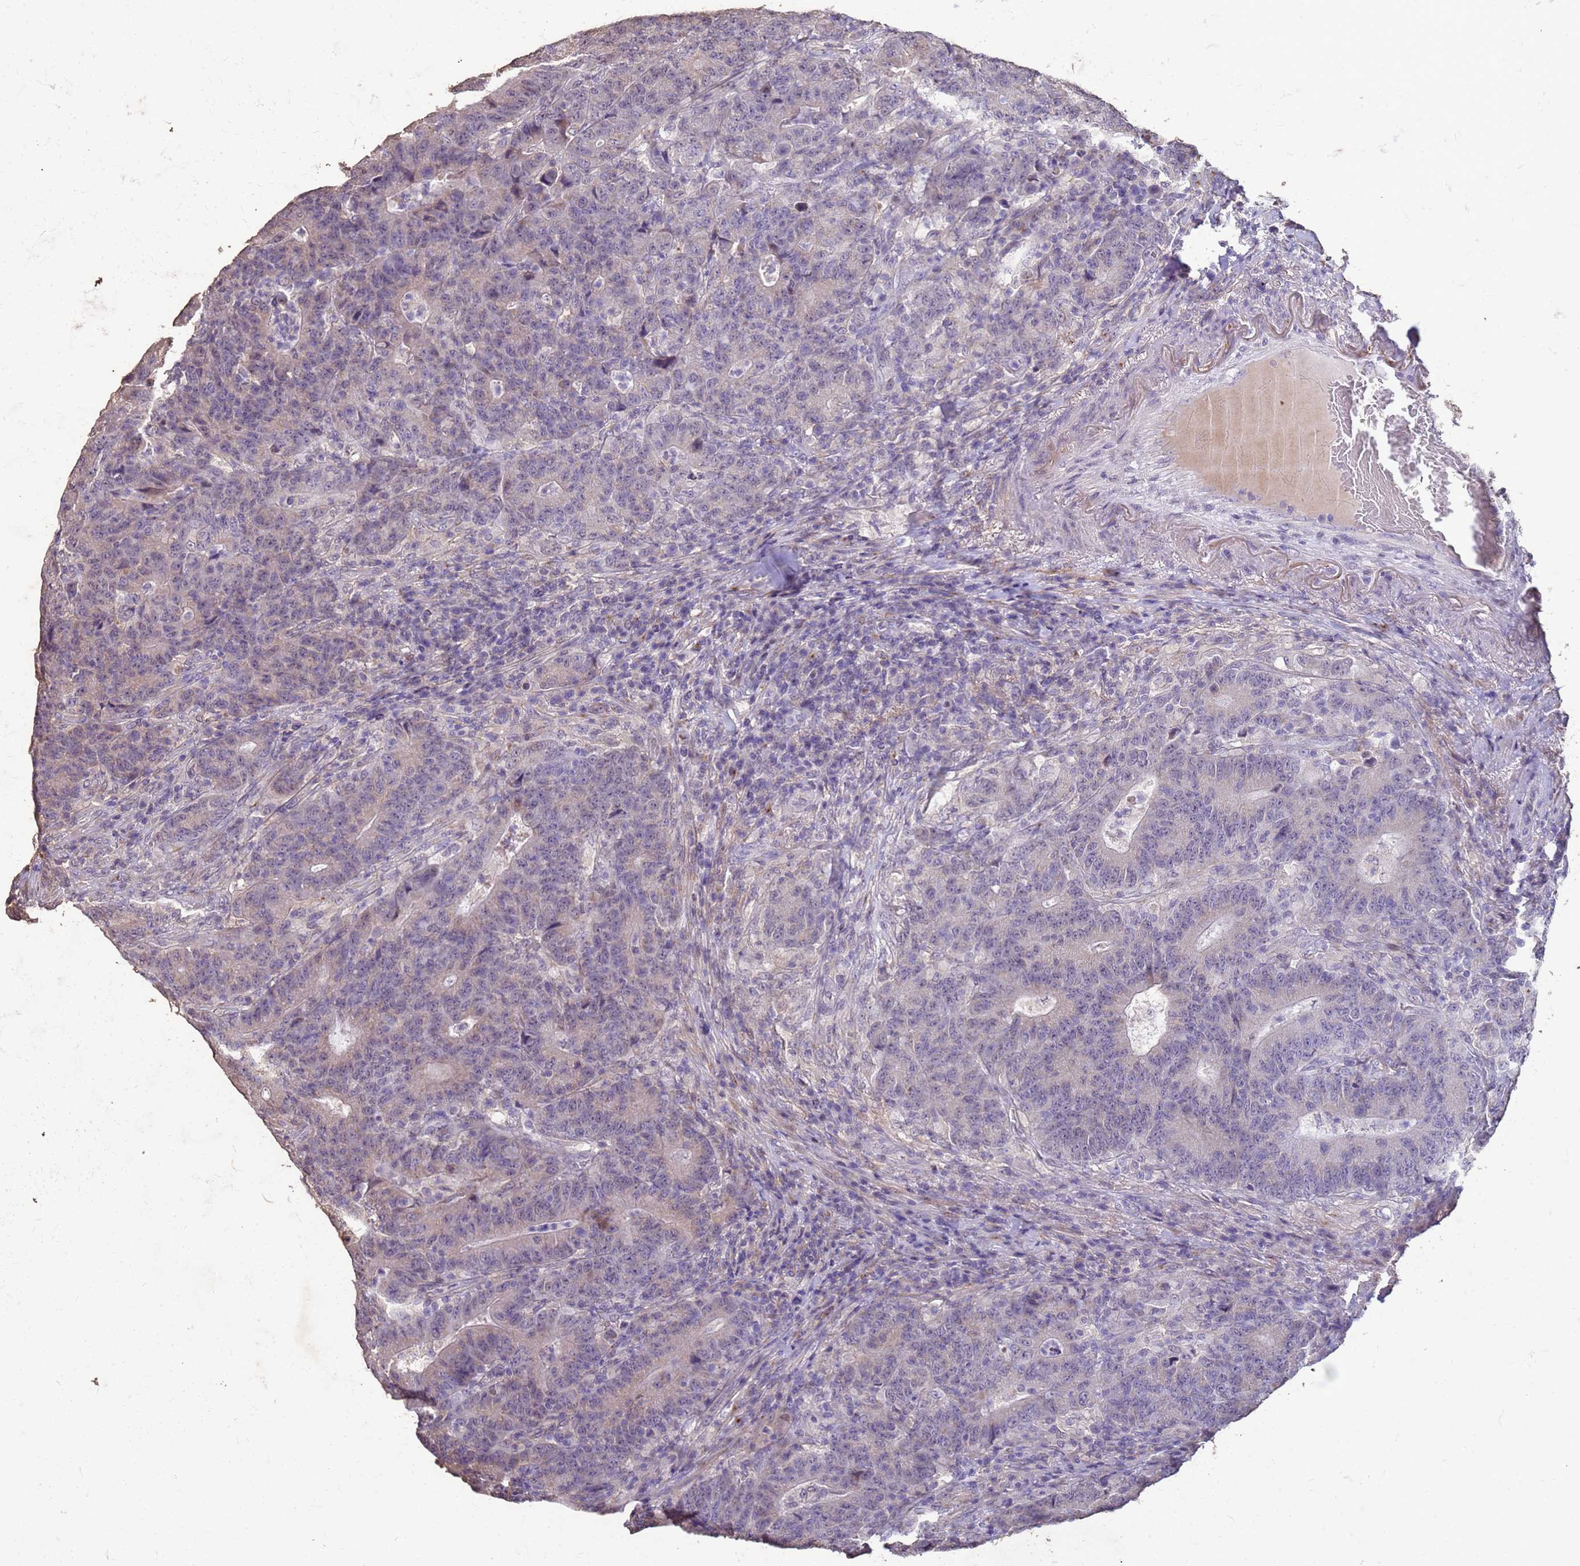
{"staining": {"intensity": "negative", "quantity": "none", "location": "none"}, "tissue": "colorectal cancer", "cell_type": "Tumor cells", "image_type": "cancer", "snomed": [{"axis": "morphology", "description": "Normal tissue, NOS"}, {"axis": "morphology", "description": "Adenocarcinoma, NOS"}, {"axis": "topography", "description": "Colon"}], "caption": "The immunohistochemistry histopathology image has no significant positivity in tumor cells of colorectal cancer tissue.", "gene": "SLC25A15", "patient": {"sex": "female", "age": 75}}